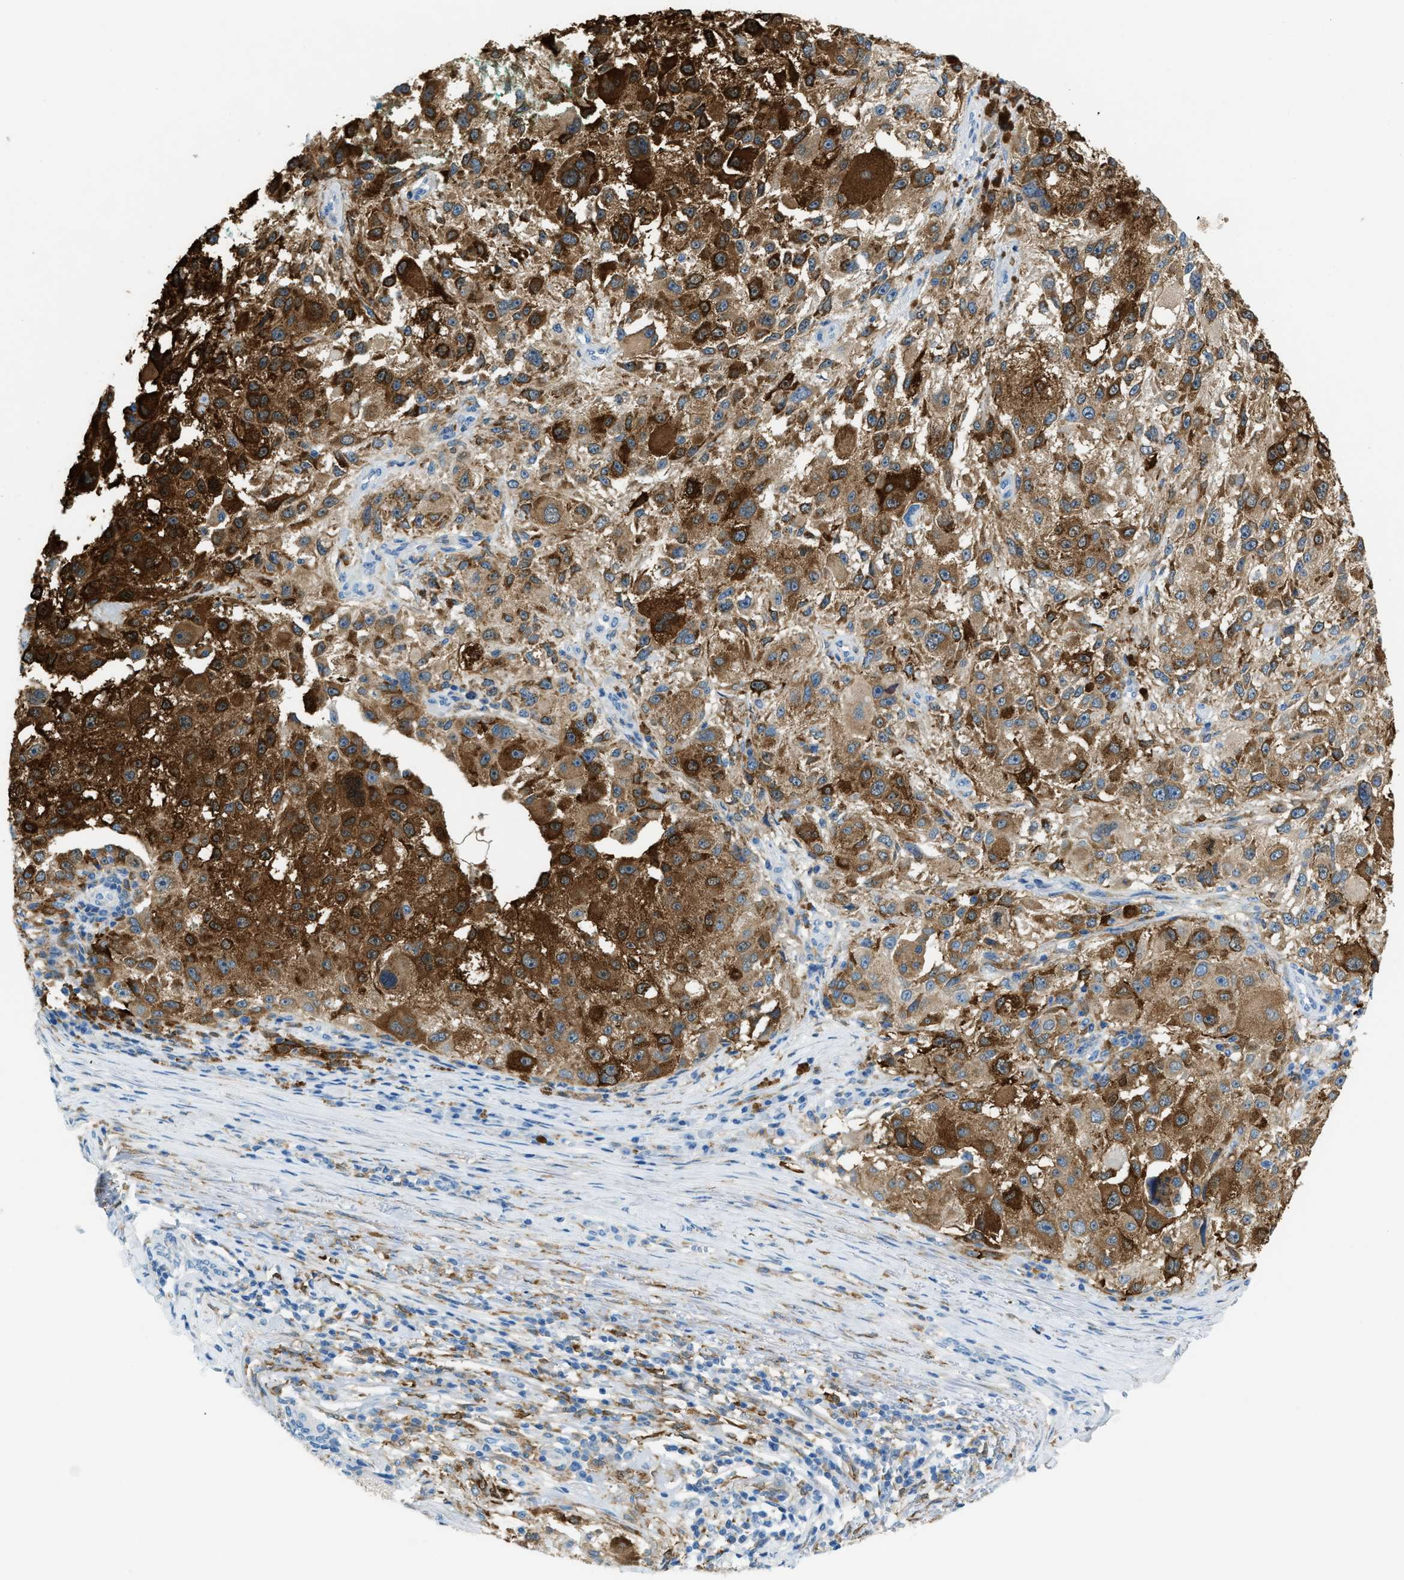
{"staining": {"intensity": "moderate", "quantity": "25%-75%", "location": "cytoplasmic/membranous"}, "tissue": "melanoma", "cell_type": "Tumor cells", "image_type": "cancer", "snomed": [{"axis": "morphology", "description": "Necrosis, NOS"}, {"axis": "morphology", "description": "Malignant melanoma, NOS"}, {"axis": "topography", "description": "Skin"}], "caption": "High-power microscopy captured an immunohistochemistry (IHC) micrograph of malignant melanoma, revealing moderate cytoplasmic/membranous expression in approximately 25%-75% of tumor cells.", "gene": "MATCAP2", "patient": {"sex": "female", "age": 87}}